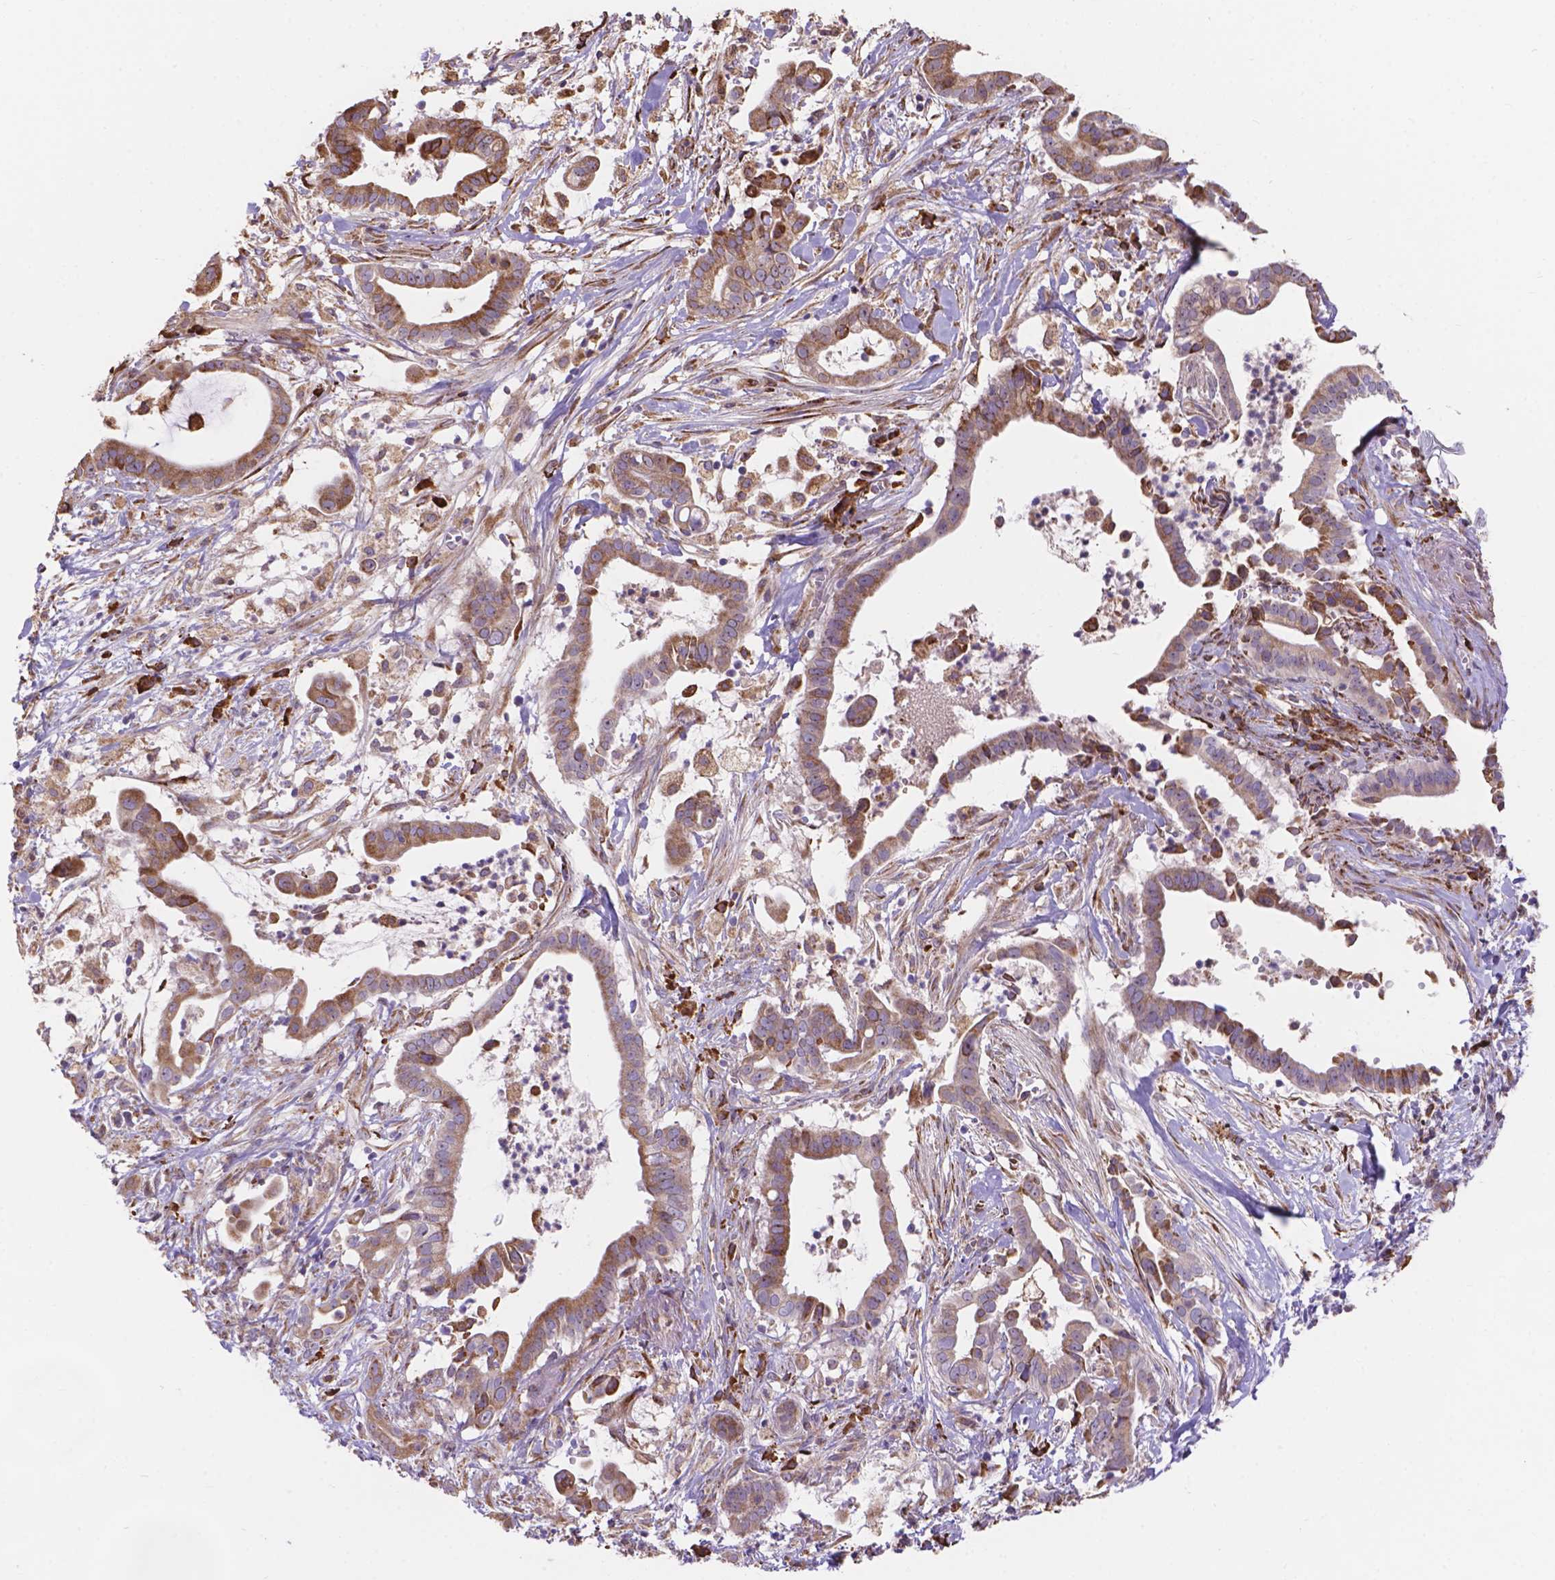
{"staining": {"intensity": "moderate", "quantity": ">75%", "location": "cytoplasmic/membranous"}, "tissue": "pancreatic cancer", "cell_type": "Tumor cells", "image_type": "cancer", "snomed": [{"axis": "morphology", "description": "Adenocarcinoma, NOS"}, {"axis": "topography", "description": "Pancreas"}], "caption": "Protein expression analysis of pancreatic cancer reveals moderate cytoplasmic/membranous staining in approximately >75% of tumor cells. Using DAB (brown) and hematoxylin (blue) stains, captured at high magnification using brightfield microscopy.", "gene": "IPO11", "patient": {"sex": "male", "age": 61}}